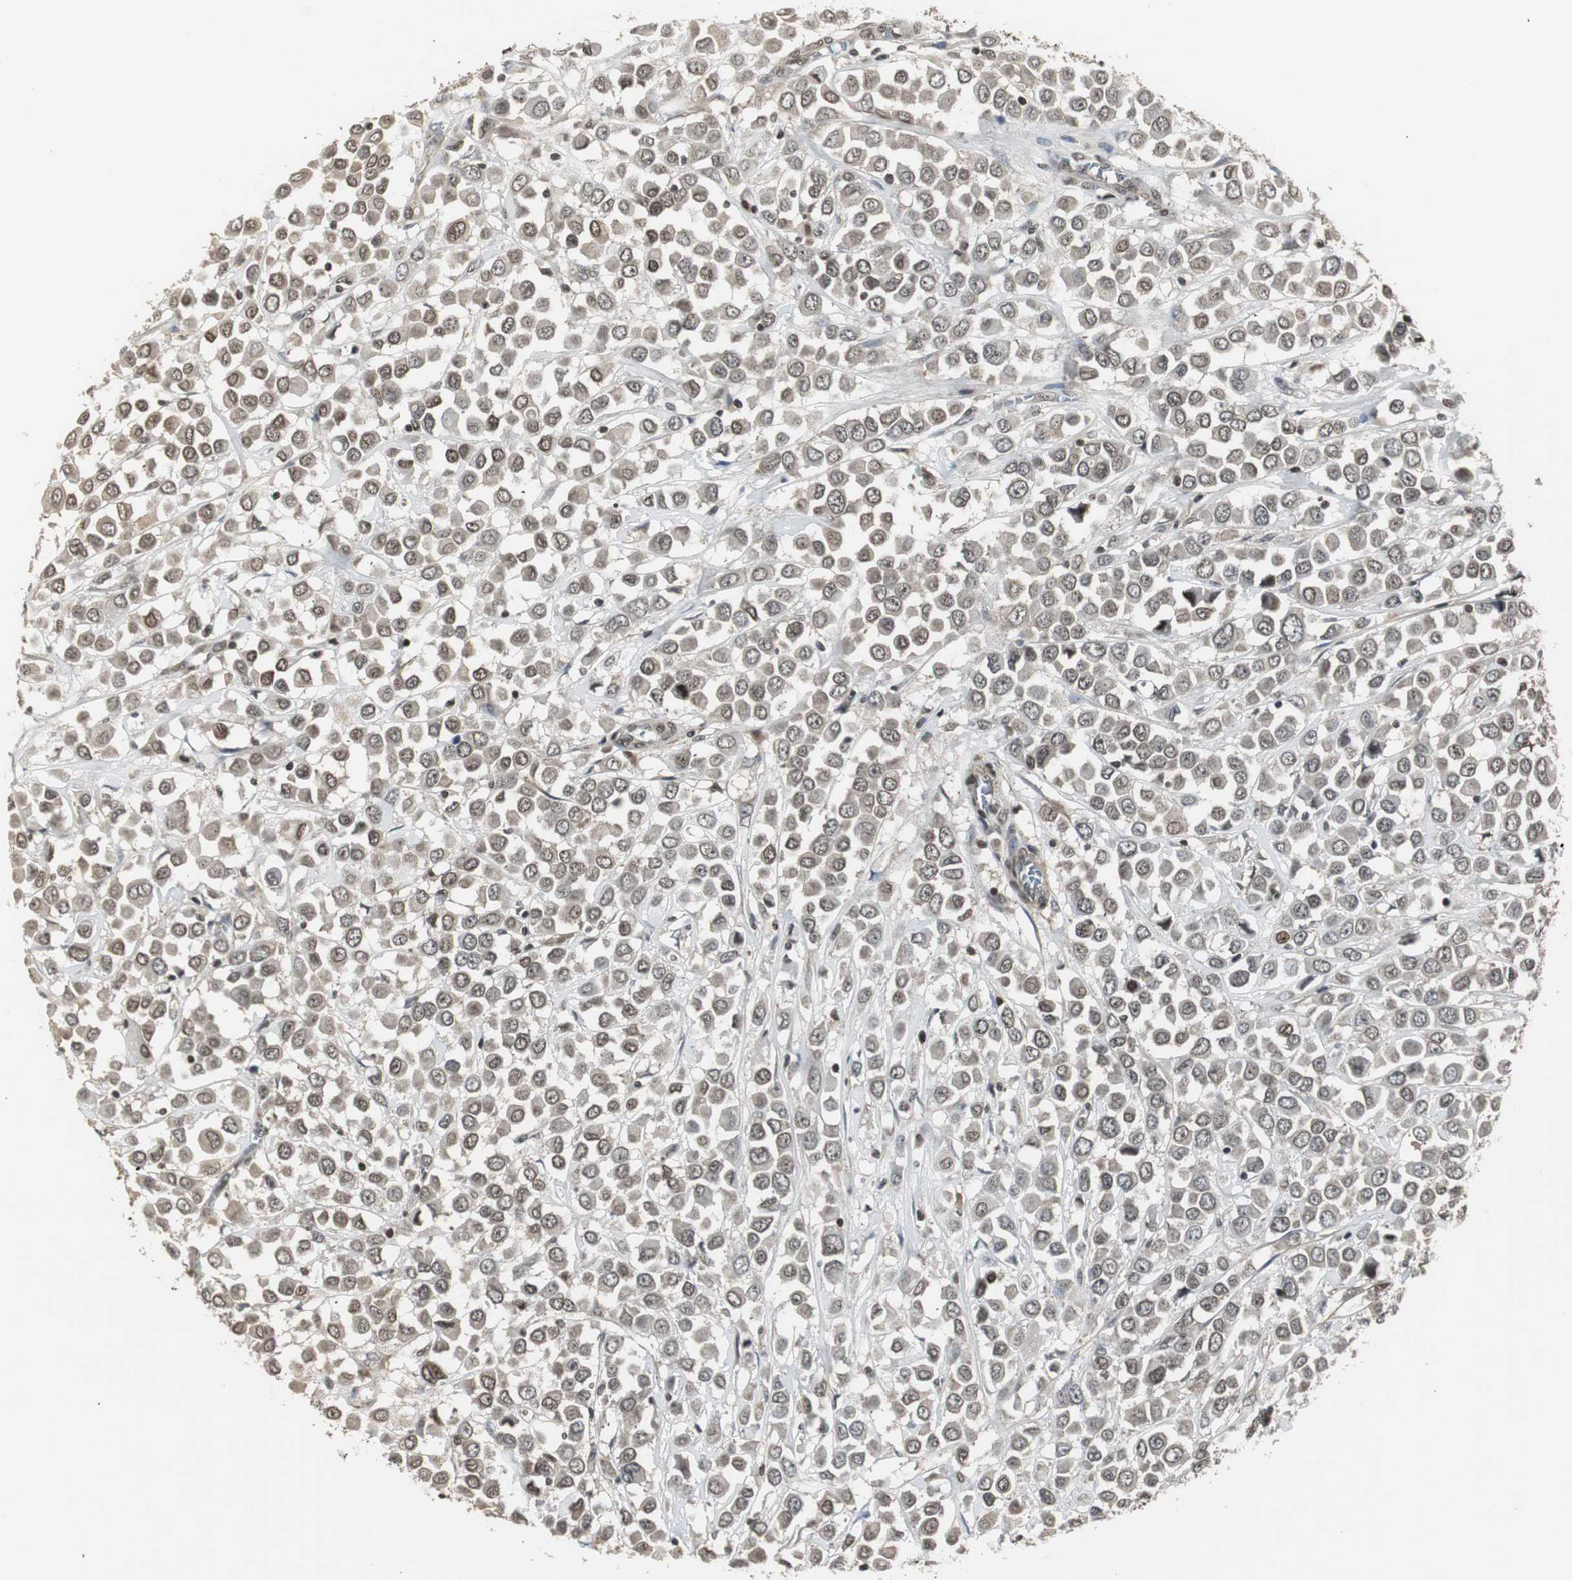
{"staining": {"intensity": "weak", "quantity": ">75%", "location": "nuclear"}, "tissue": "breast cancer", "cell_type": "Tumor cells", "image_type": "cancer", "snomed": [{"axis": "morphology", "description": "Duct carcinoma"}, {"axis": "topography", "description": "Breast"}], "caption": "The histopathology image demonstrates staining of breast cancer, revealing weak nuclear protein expression (brown color) within tumor cells.", "gene": "MPG", "patient": {"sex": "female", "age": 61}}